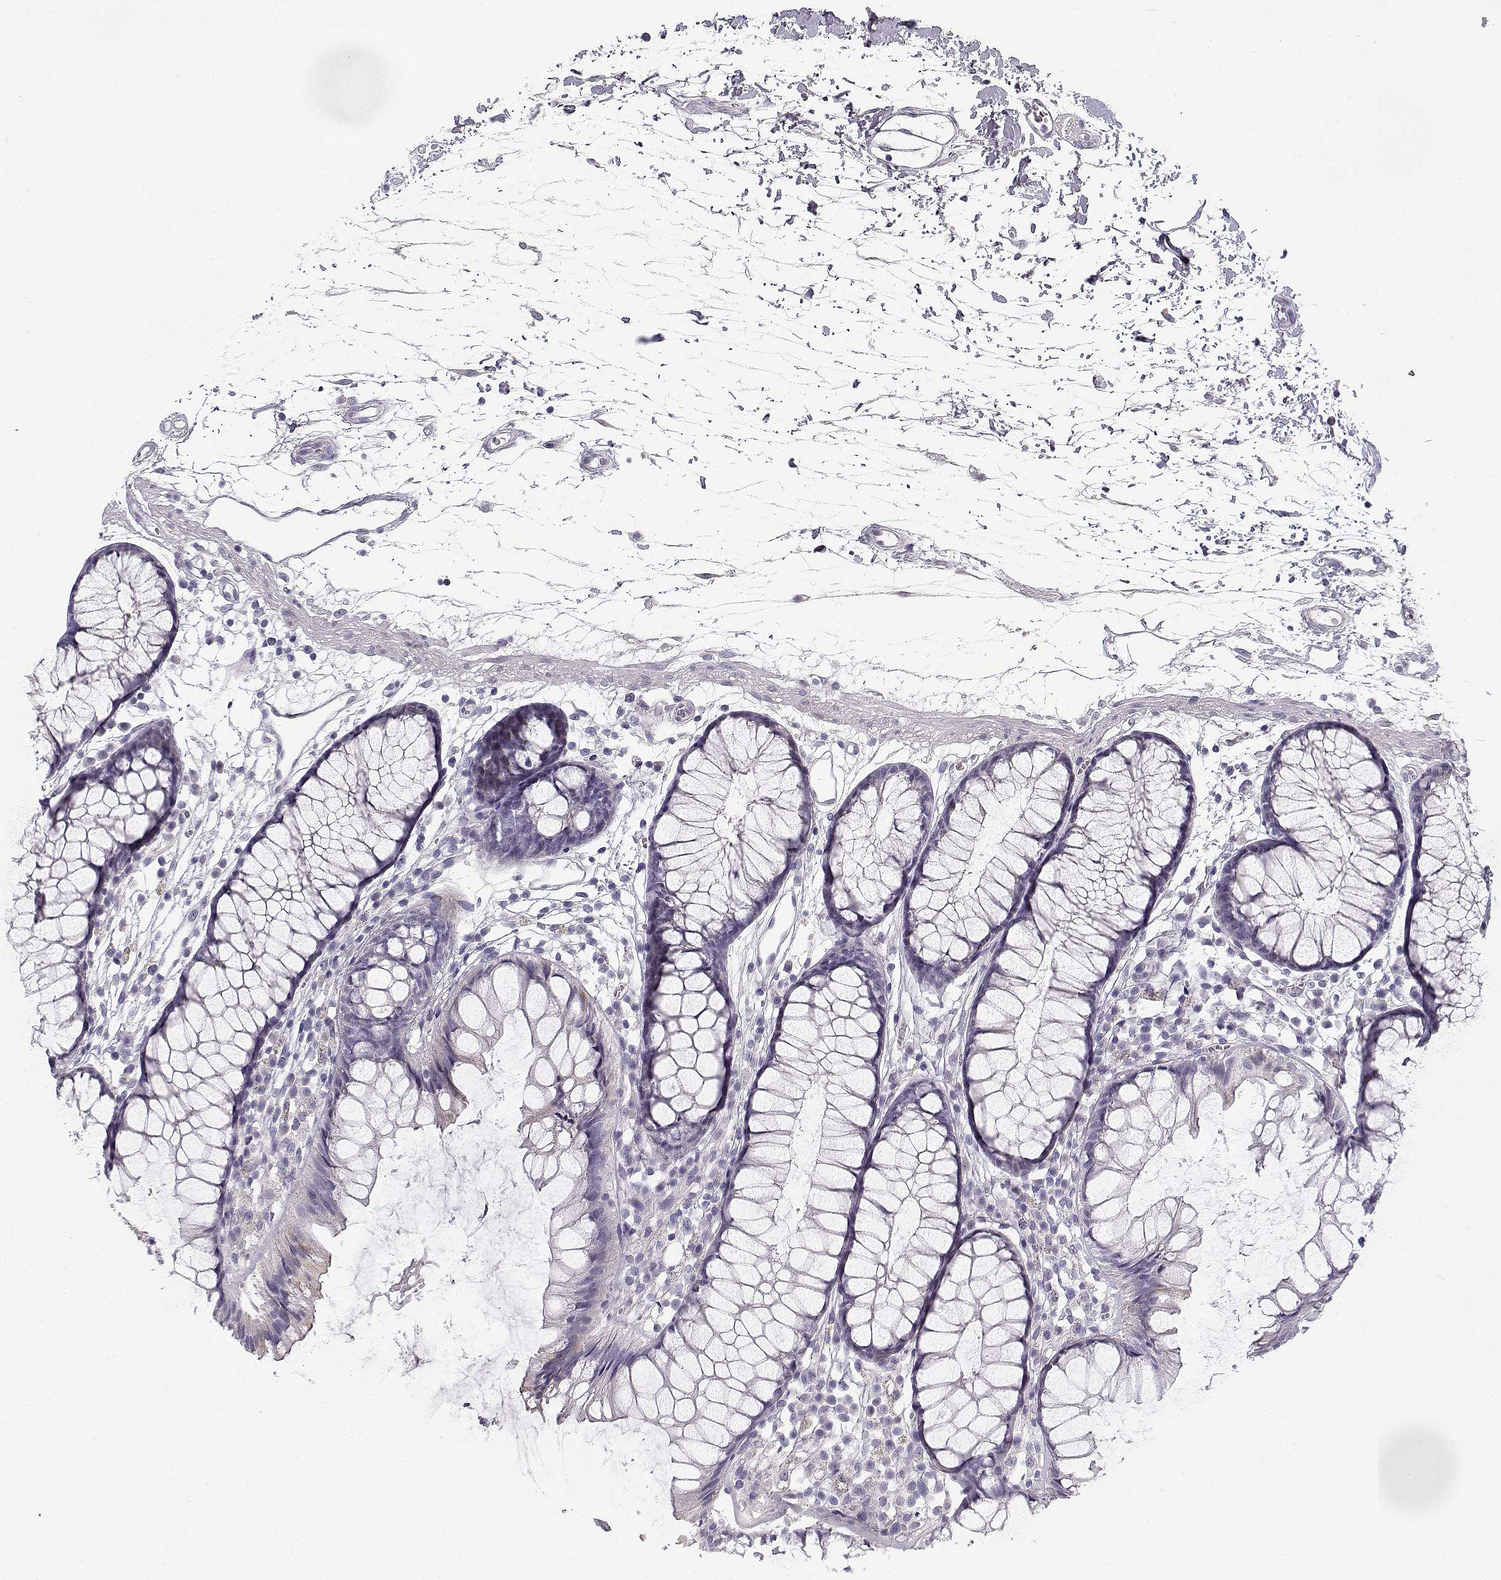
{"staining": {"intensity": "negative", "quantity": "none", "location": "none"}, "tissue": "colon", "cell_type": "Endothelial cells", "image_type": "normal", "snomed": [{"axis": "morphology", "description": "Normal tissue, NOS"}, {"axis": "morphology", "description": "Adenocarcinoma, NOS"}, {"axis": "topography", "description": "Colon"}], "caption": "This micrograph is of benign colon stained with immunohistochemistry (IHC) to label a protein in brown with the nuclei are counter-stained blue. There is no staining in endothelial cells. (DAB IHC with hematoxylin counter stain).", "gene": "CREB3L3", "patient": {"sex": "male", "age": 65}}